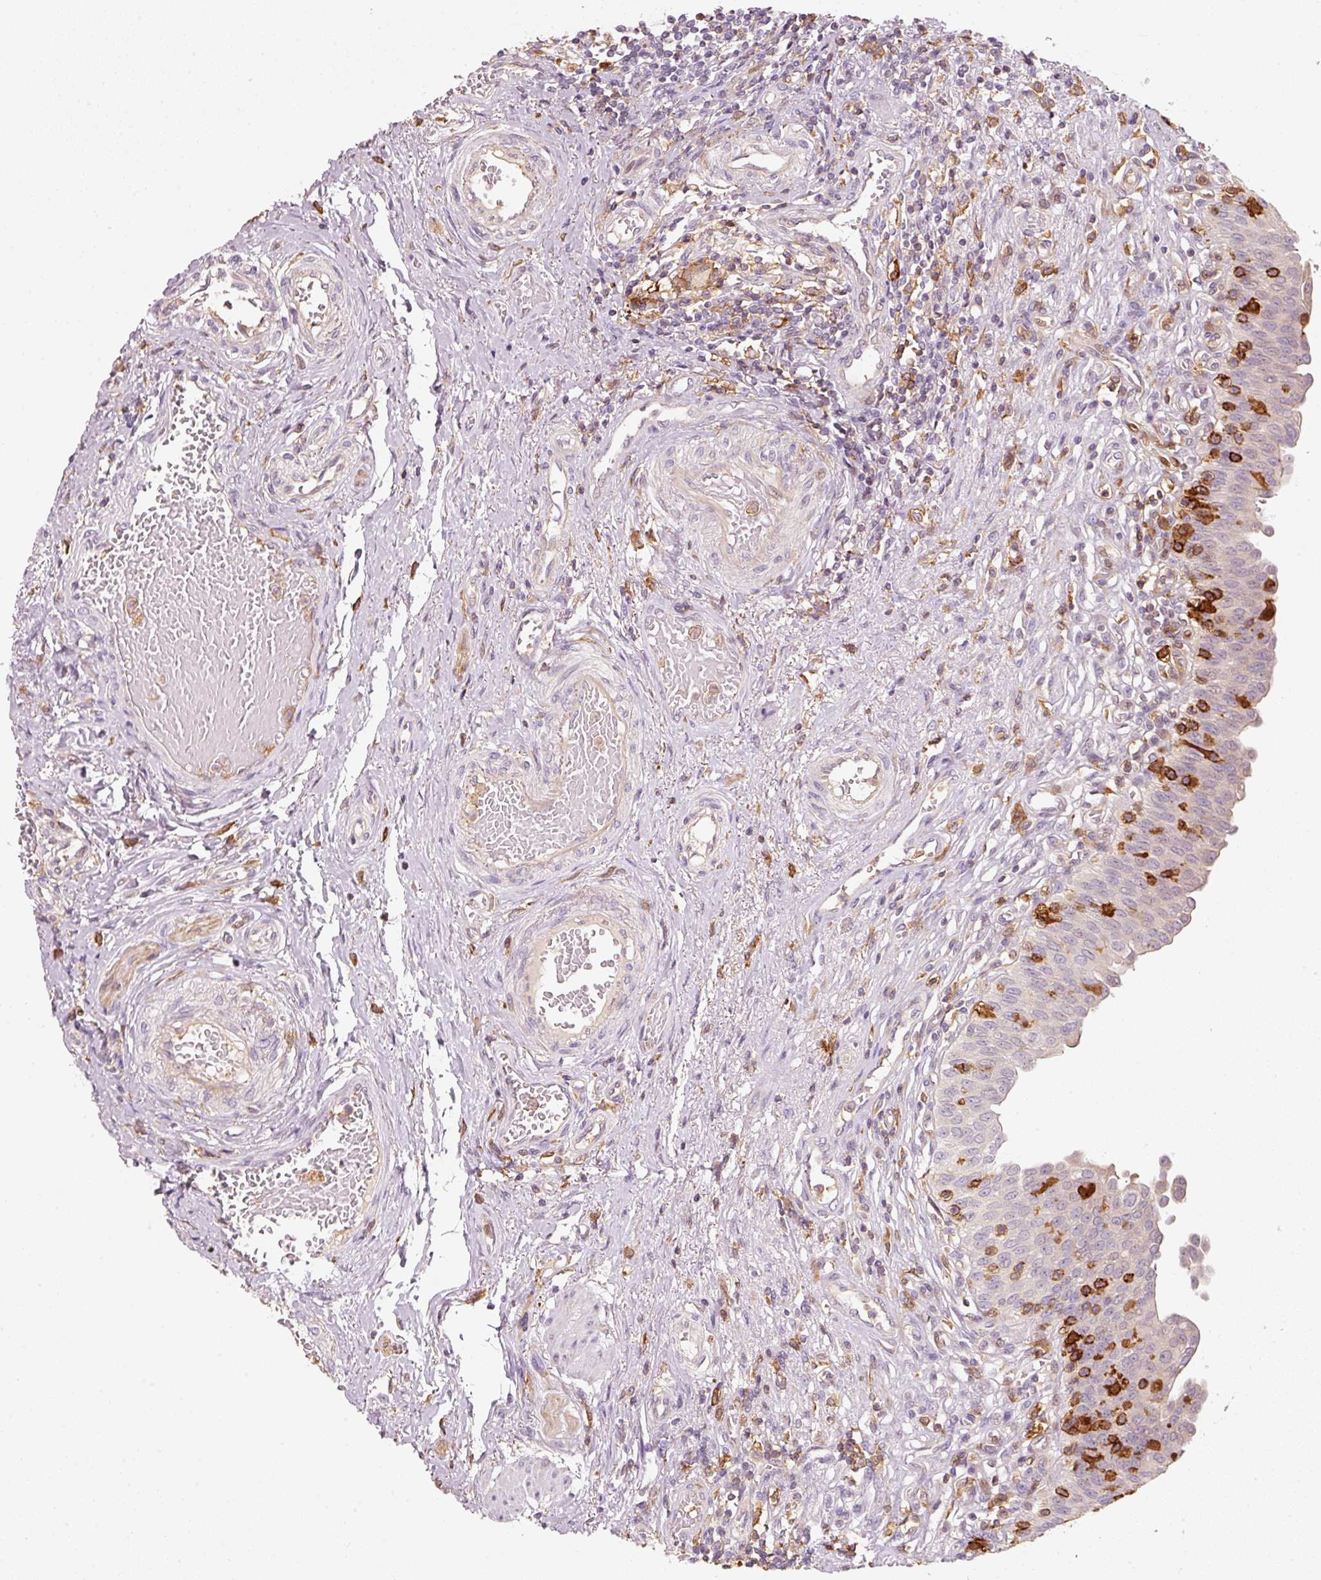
{"staining": {"intensity": "weak", "quantity": "25%-75%", "location": "cytoplasmic/membranous"}, "tissue": "urinary bladder", "cell_type": "Urothelial cells", "image_type": "normal", "snomed": [{"axis": "morphology", "description": "Normal tissue, NOS"}, {"axis": "topography", "description": "Urinary bladder"}], "caption": "Weak cytoplasmic/membranous staining is appreciated in approximately 25%-75% of urothelial cells in benign urinary bladder.", "gene": "IQGAP2", "patient": {"sex": "male", "age": 71}}